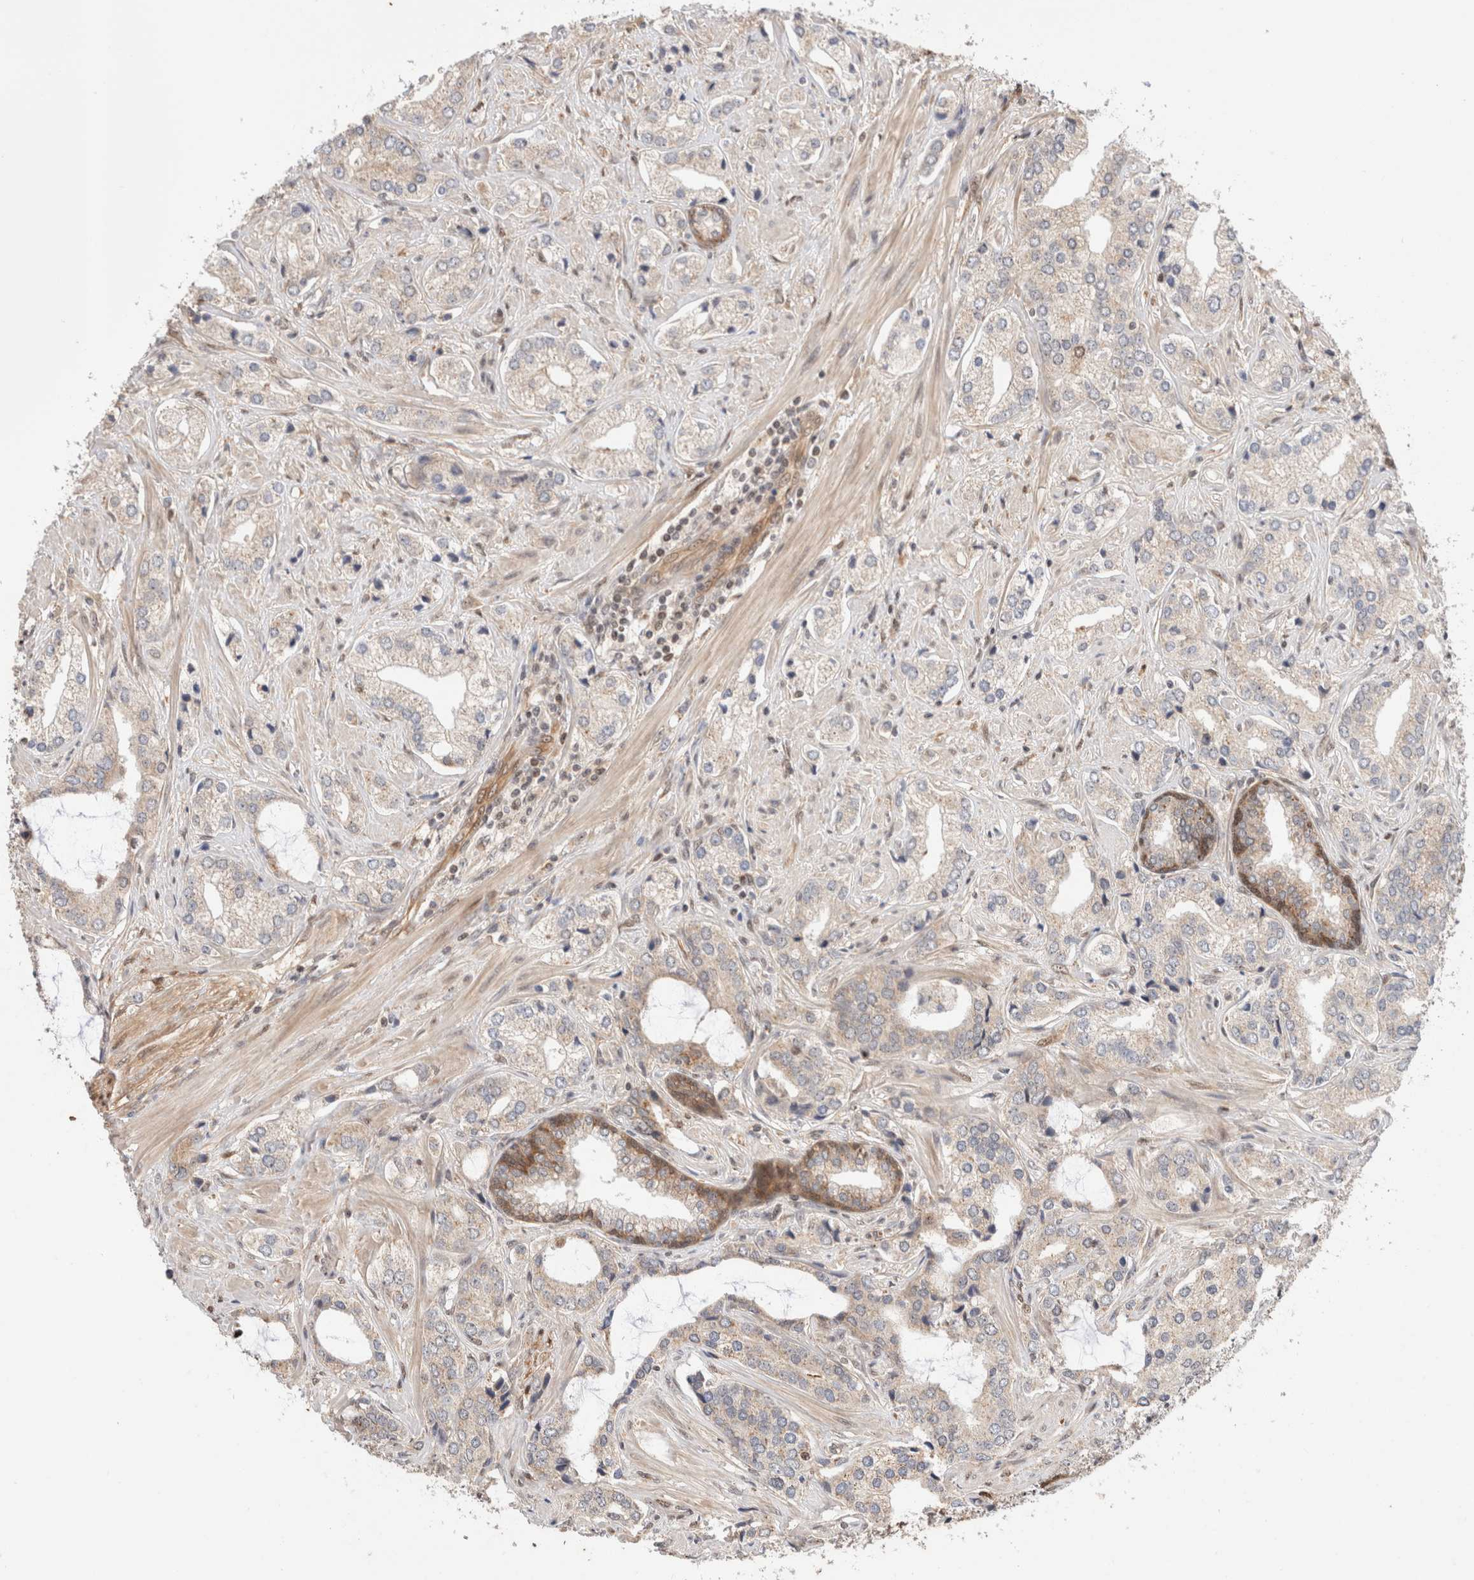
{"staining": {"intensity": "negative", "quantity": "none", "location": "none"}, "tissue": "prostate cancer", "cell_type": "Tumor cells", "image_type": "cancer", "snomed": [{"axis": "morphology", "description": "Adenocarcinoma, High grade"}, {"axis": "topography", "description": "Prostate"}], "caption": "Micrograph shows no significant protein staining in tumor cells of prostate cancer.", "gene": "OTUD6B", "patient": {"sex": "male", "age": 66}}